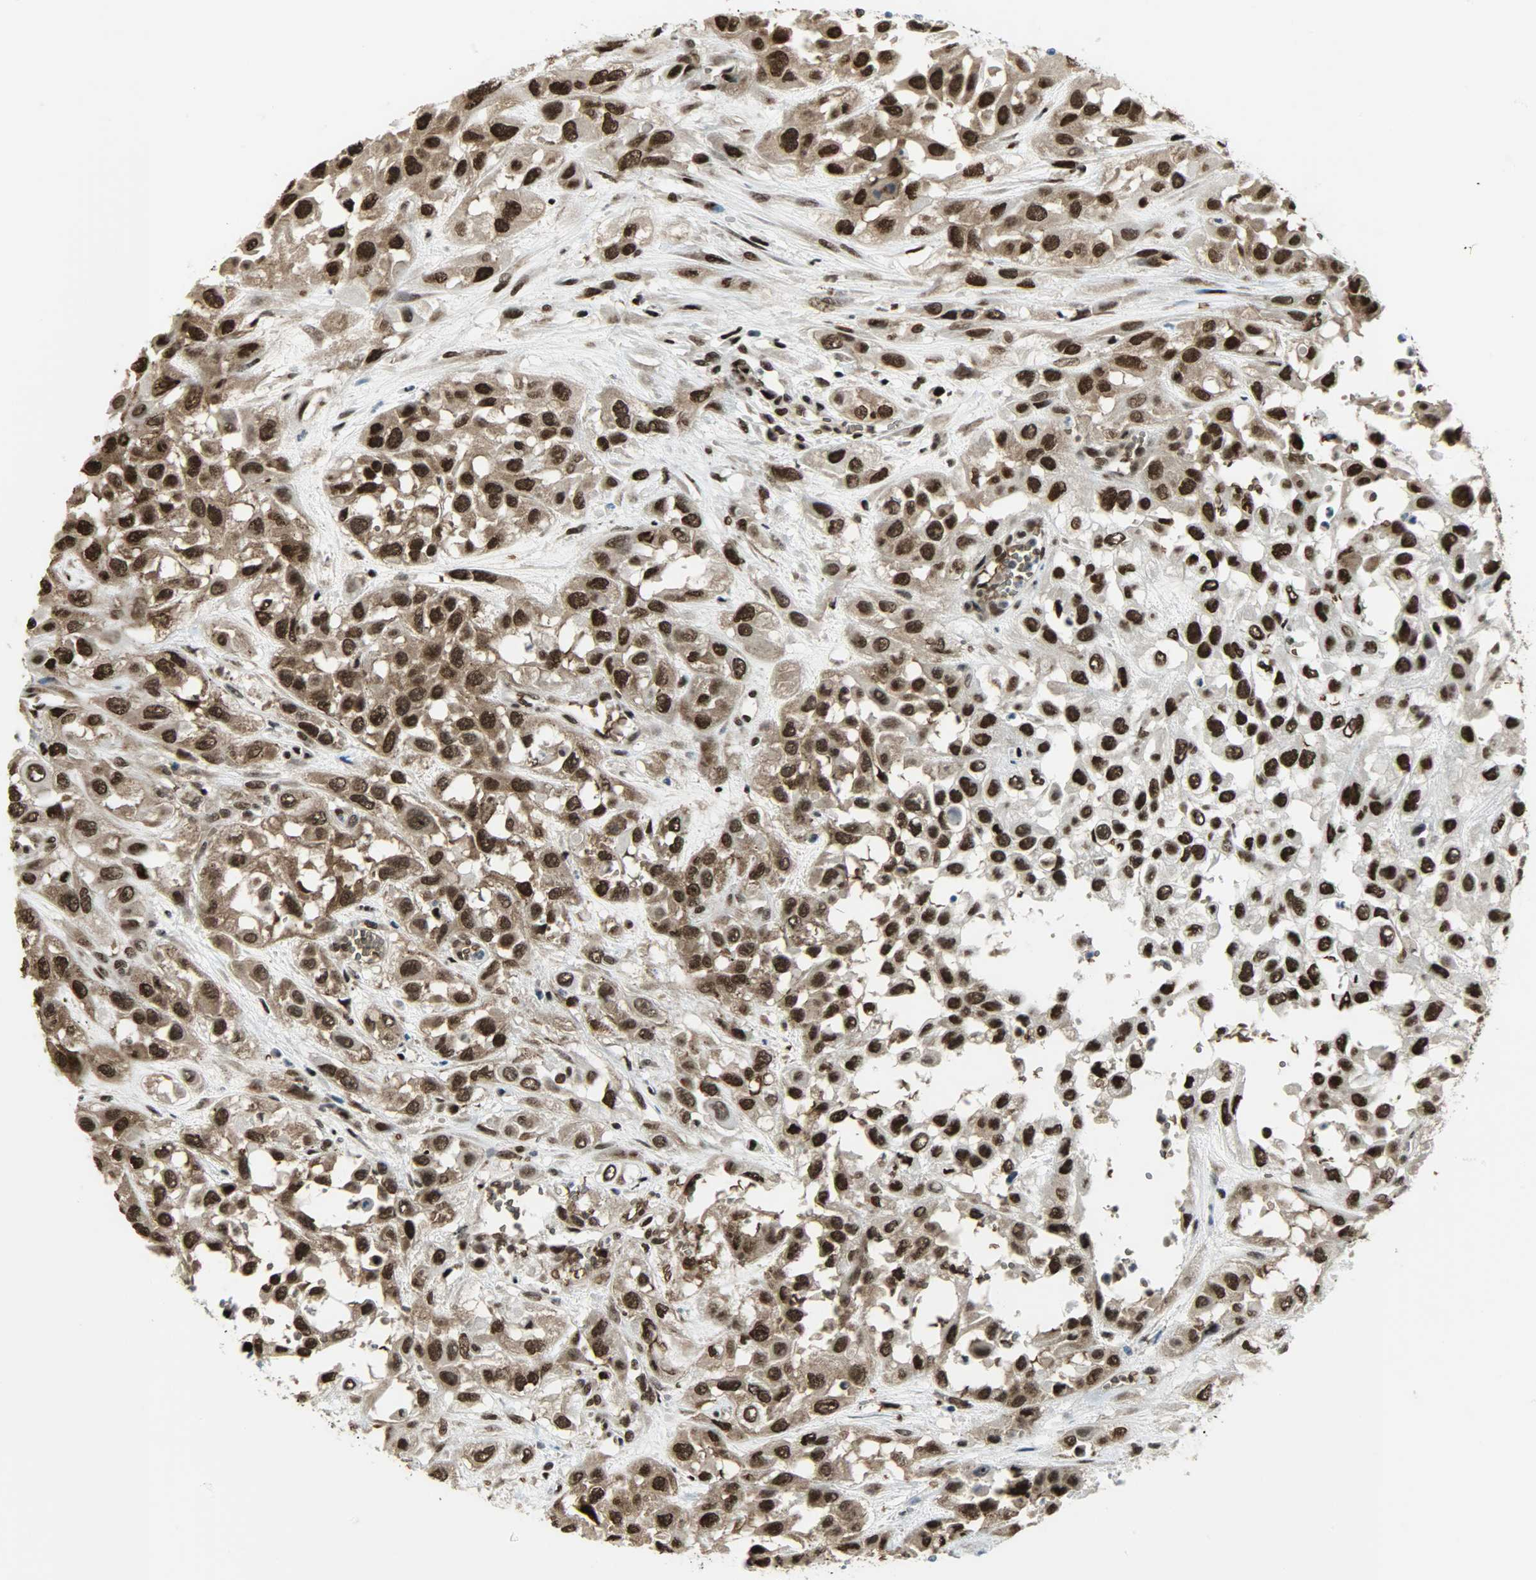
{"staining": {"intensity": "strong", "quantity": ">75%", "location": "cytoplasmic/membranous,nuclear"}, "tissue": "urothelial cancer", "cell_type": "Tumor cells", "image_type": "cancer", "snomed": [{"axis": "morphology", "description": "Urothelial carcinoma, High grade"}, {"axis": "topography", "description": "Urinary bladder"}], "caption": "Strong cytoplasmic/membranous and nuclear positivity is present in approximately >75% of tumor cells in urothelial carcinoma (high-grade). (DAB (3,3'-diaminobenzidine) IHC with brightfield microscopy, high magnification).", "gene": "SNAI1", "patient": {"sex": "male", "age": 57}}